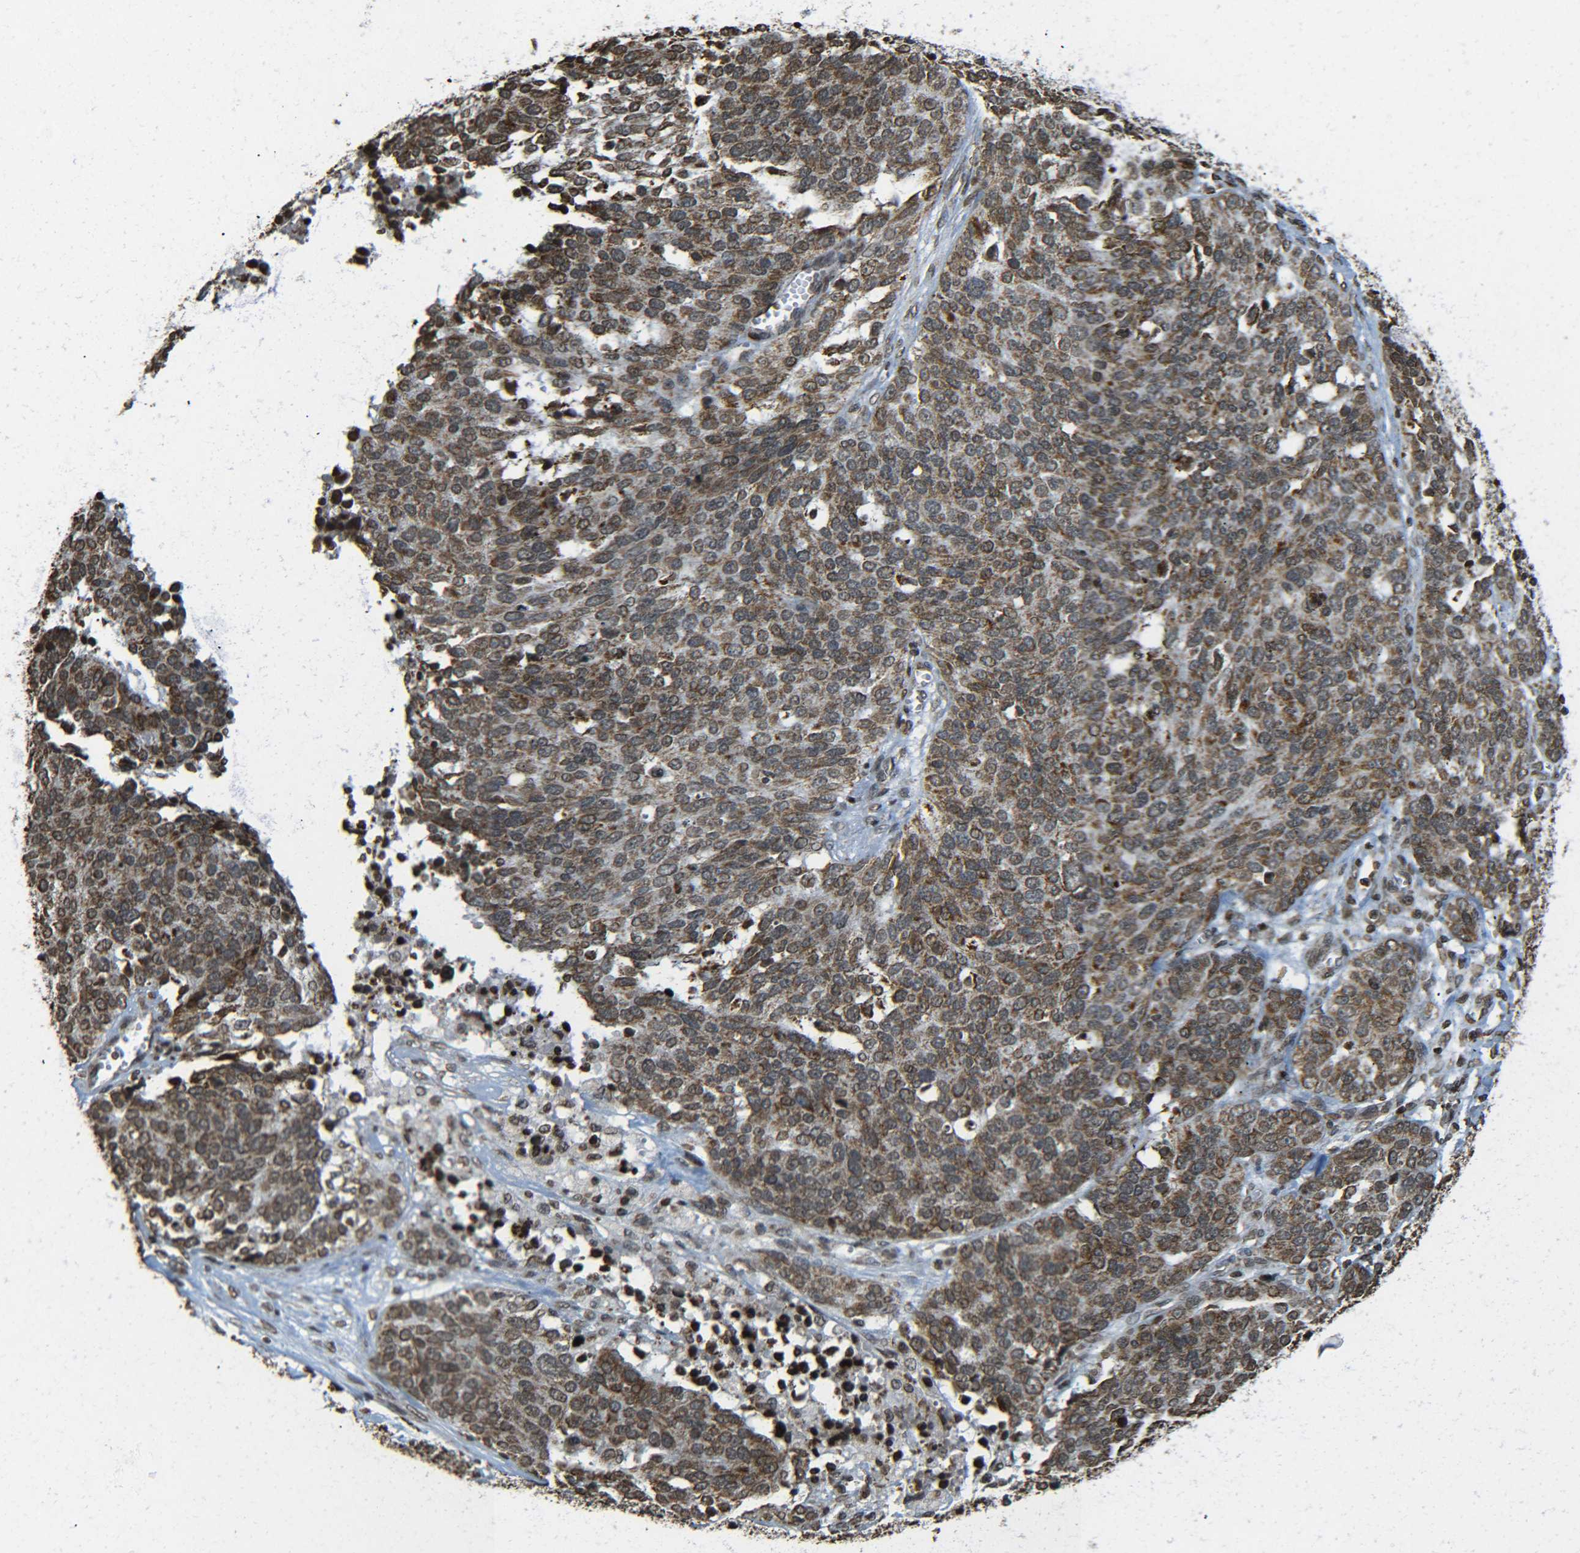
{"staining": {"intensity": "moderate", "quantity": ">75%", "location": "cytoplasmic/membranous,nuclear"}, "tissue": "ovarian cancer", "cell_type": "Tumor cells", "image_type": "cancer", "snomed": [{"axis": "morphology", "description": "Cystadenocarcinoma, serous, NOS"}, {"axis": "topography", "description": "Ovary"}], "caption": "Ovarian serous cystadenocarcinoma stained with DAB immunohistochemistry (IHC) displays medium levels of moderate cytoplasmic/membranous and nuclear expression in approximately >75% of tumor cells.", "gene": "NEUROG2", "patient": {"sex": "female", "age": 44}}